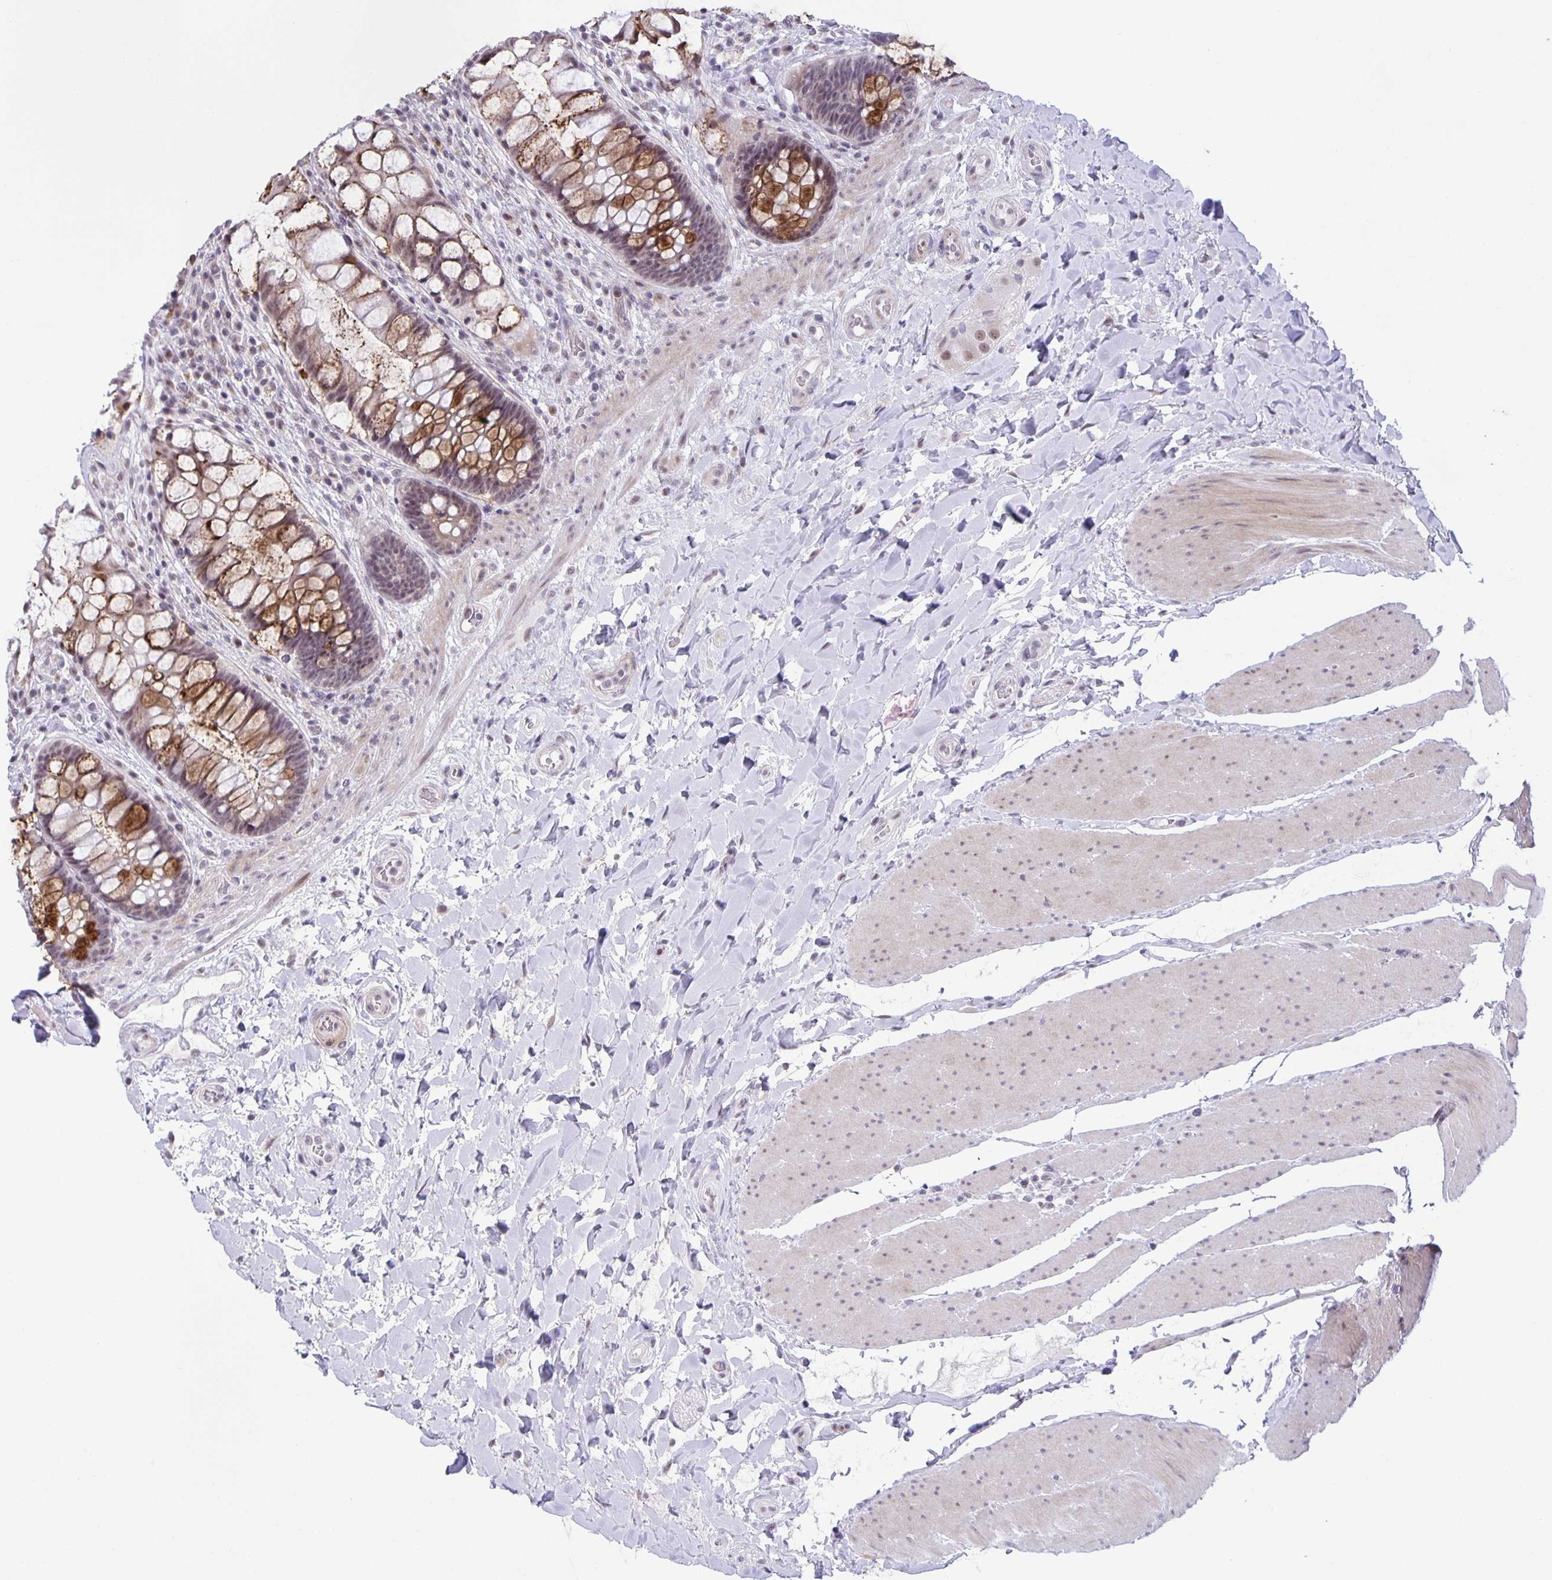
{"staining": {"intensity": "moderate", "quantity": ">75%", "location": "cytoplasmic/membranous,nuclear"}, "tissue": "rectum", "cell_type": "Glandular cells", "image_type": "normal", "snomed": [{"axis": "morphology", "description": "Normal tissue, NOS"}, {"axis": "topography", "description": "Rectum"}], "caption": "Rectum stained with a brown dye shows moderate cytoplasmic/membranous,nuclear positive positivity in about >75% of glandular cells.", "gene": "PHRF1", "patient": {"sex": "female", "age": 58}}